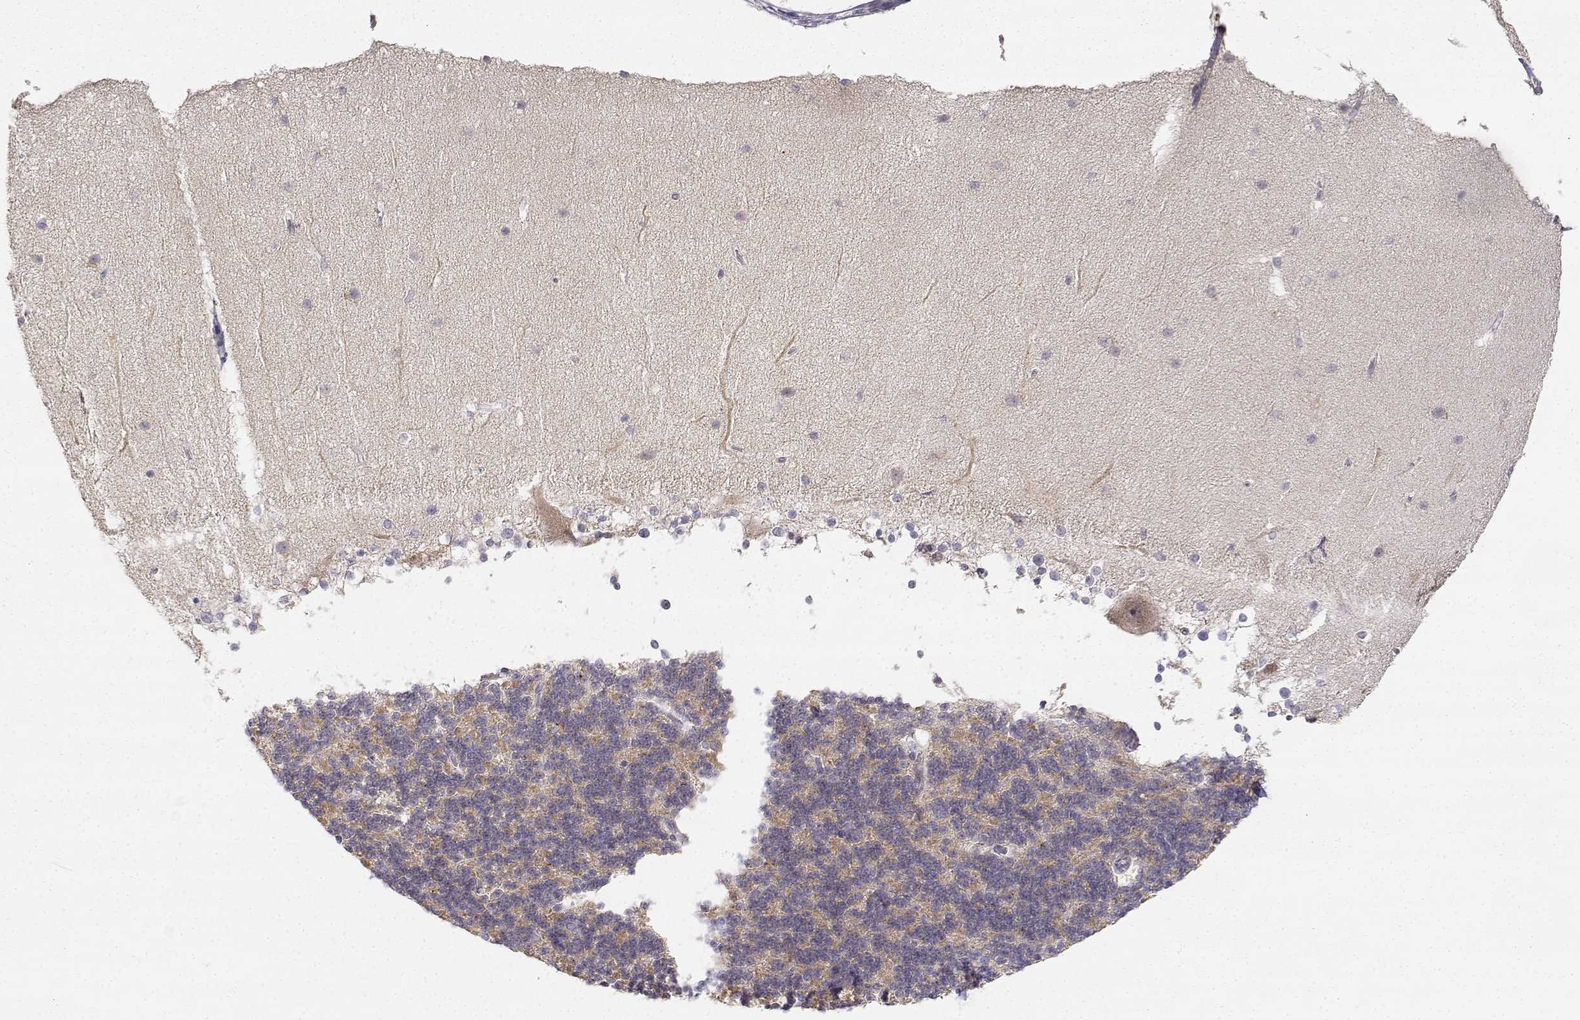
{"staining": {"intensity": "weak", "quantity": "25%-75%", "location": "cytoplasmic/membranous"}, "tissue": "cerebellum", "cell_type": "Cells in granular layer", "image_type": "normal", "snomed": [{"axis": "morphology", "description": "Normal tissue, NOS"}, {"axis": "topography", "description": "Cerebellum"}], "caption": "Protein staining of unremarkable cerebellum displays weak cytoplasmic/membranous positivity in about 25%-75% of cells in granular layer. (Brightfield microscopy of DAB IHC at high magnification).", "gene": "EAF2", "patient": {"sex": "female", "age": 19}}